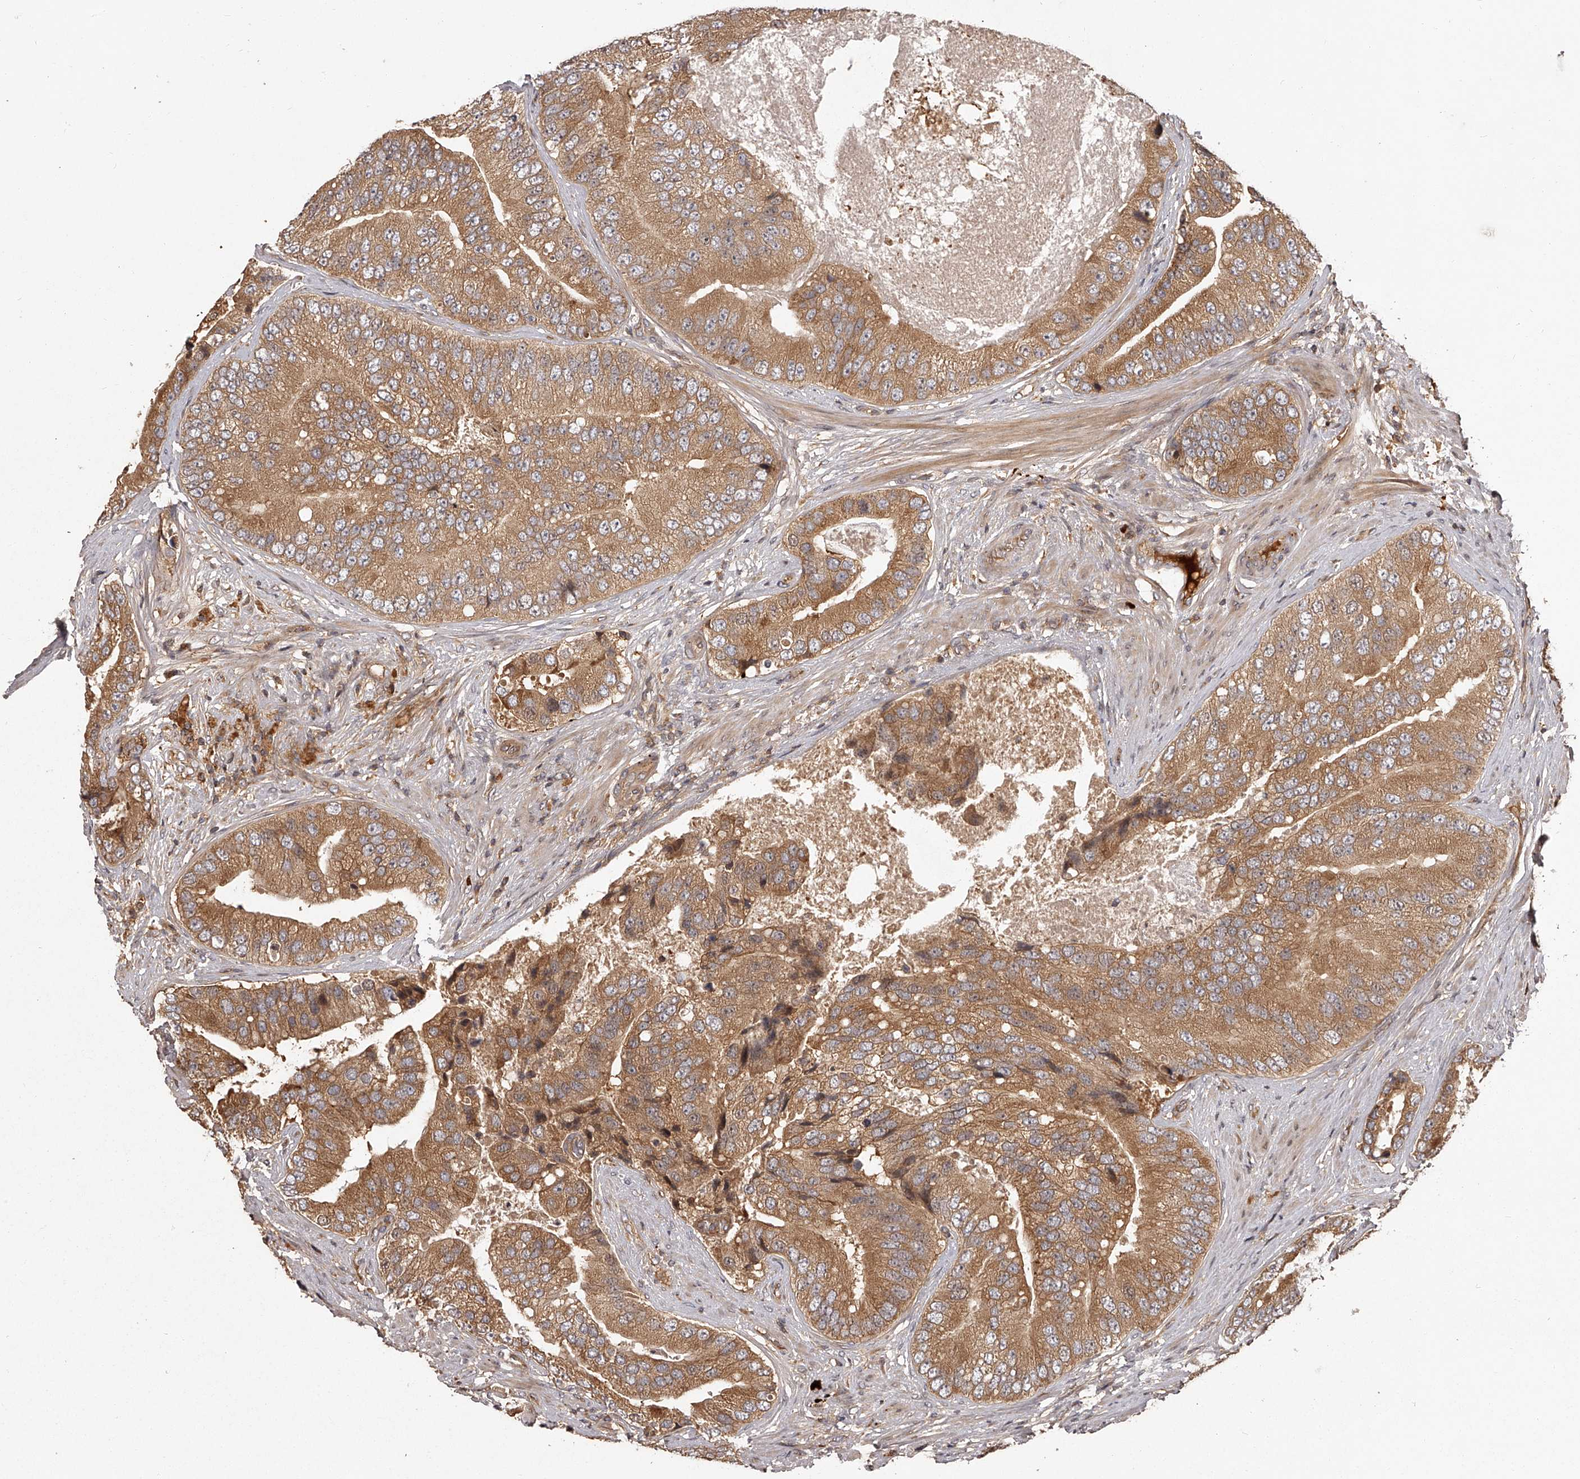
{"staining": {"intensity": "moderate", "quantity": ">75%", "location": "cytoplasmic/membranous"}, "tissue": "prostate cancer", "cell_type": "Tumor cells", "image_type": "cancer", "snomed": [{"axis": "morphology", "description": "Adenocarcinoma, High grade"}, {"axis": "topography", "description": "Prostate"}], "caption": "Prostate high-grade adenocarcinoma stained for a protein (brown) exhibits moderate cytoplasmic/membranous positive staining in about >75% of tumor cells.", "gene": "CRYZL1", "patient": {"sex": "male", "age": 70}}